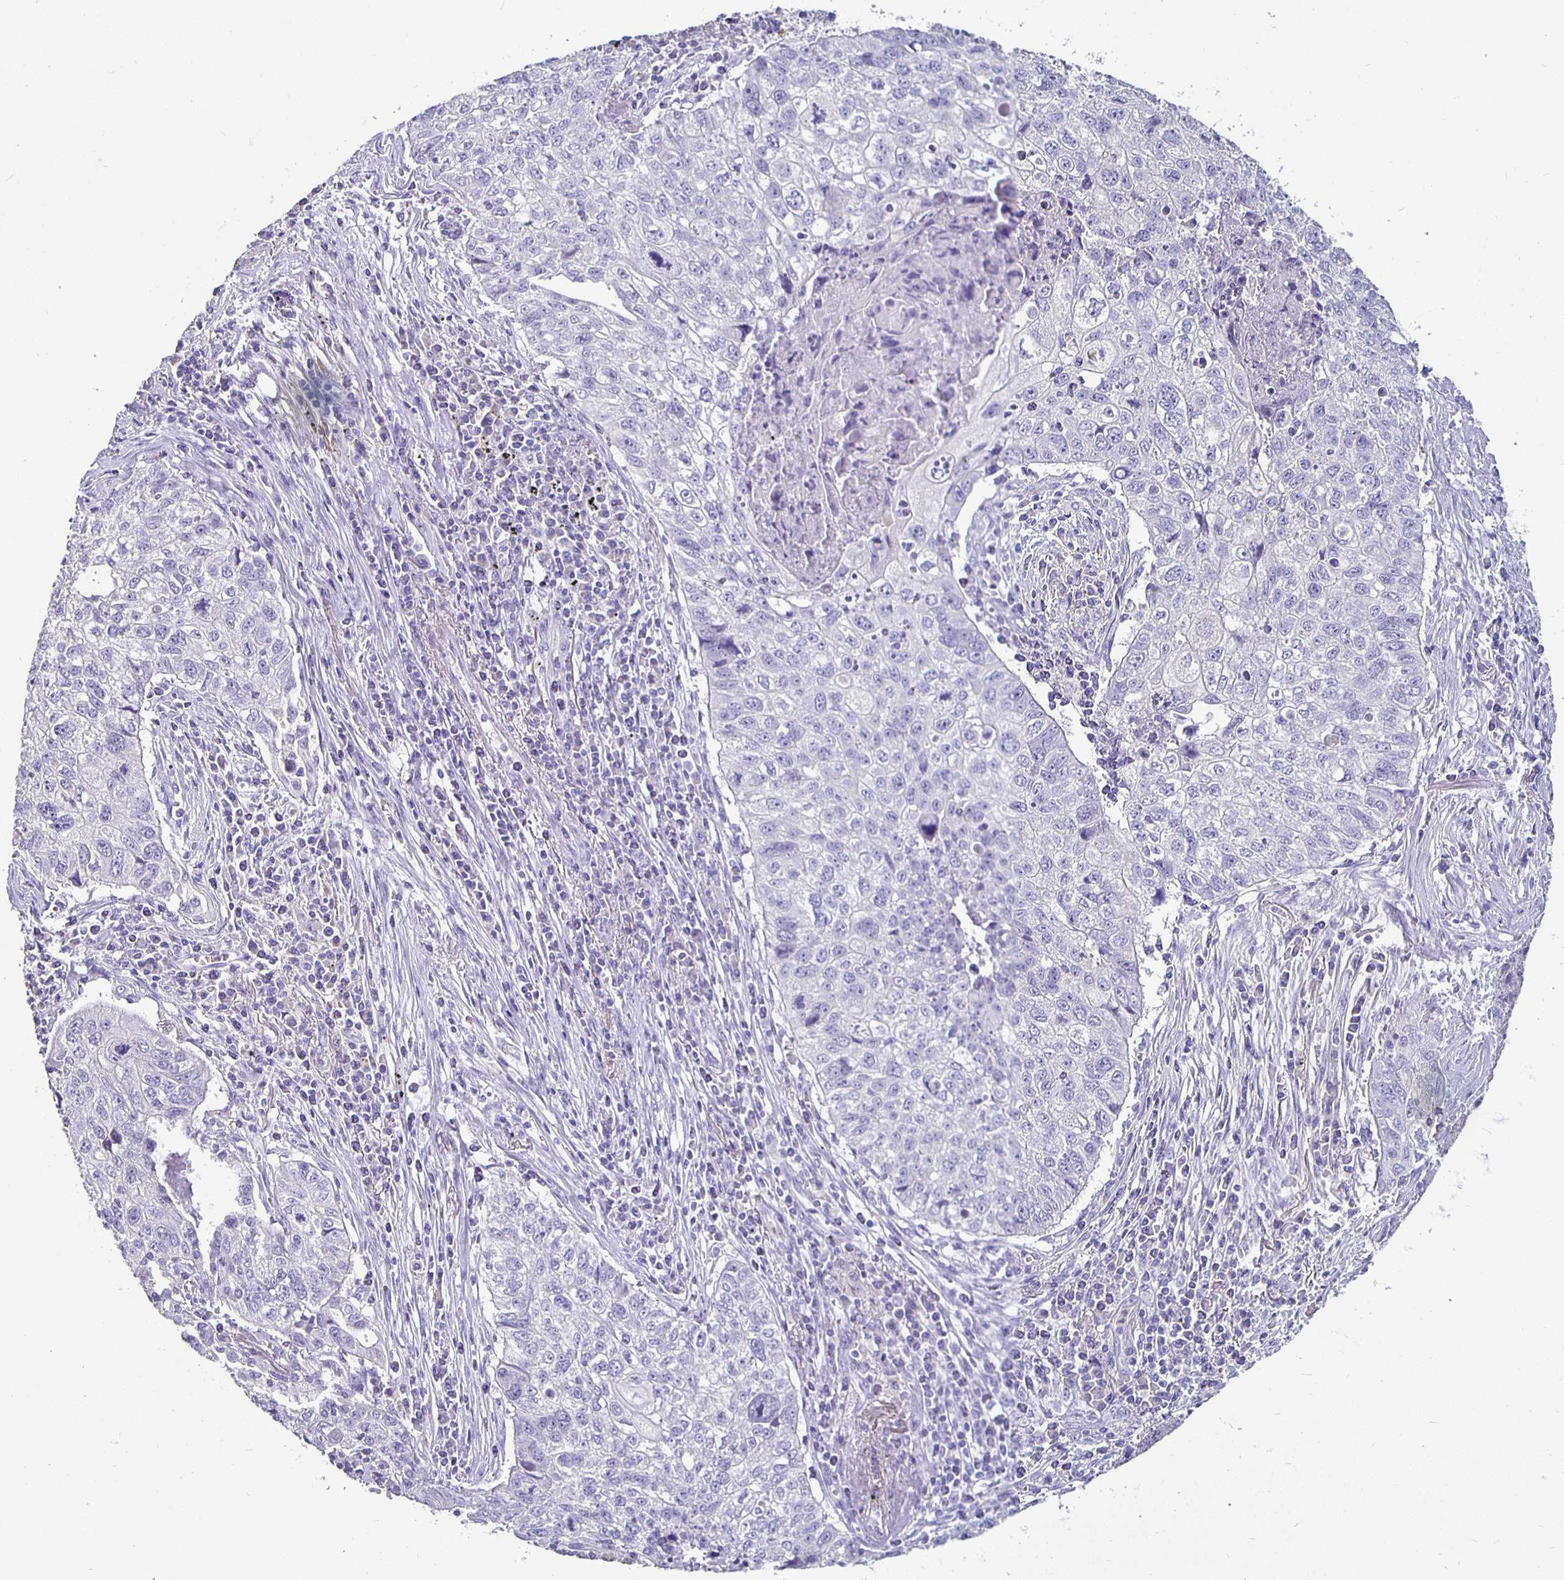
{"staining": {"intensity": "negative", "quantity": "none", "location": "none"}, "tissue": "lung cancer", "cell_type": "Tumor cells", "image_type": "cancer", "snomed": [{"axis": "morphology", "description": "Normal morphology"}, {"axis": "morphology", "description": "Aneuploidy"}, {"axis": "morphology", "description": "Squamous cell carcinoma, NOS"}, {"axis": "topography", "description": "Lymph node"}, {"axis": "topography", "description": "Lung"}], "caption": "There is no significant positivity in tumor cells of lung squamous cell carcinoma.", "gene": "GPX4", "patient": {"sex": "female", "age": 76}}